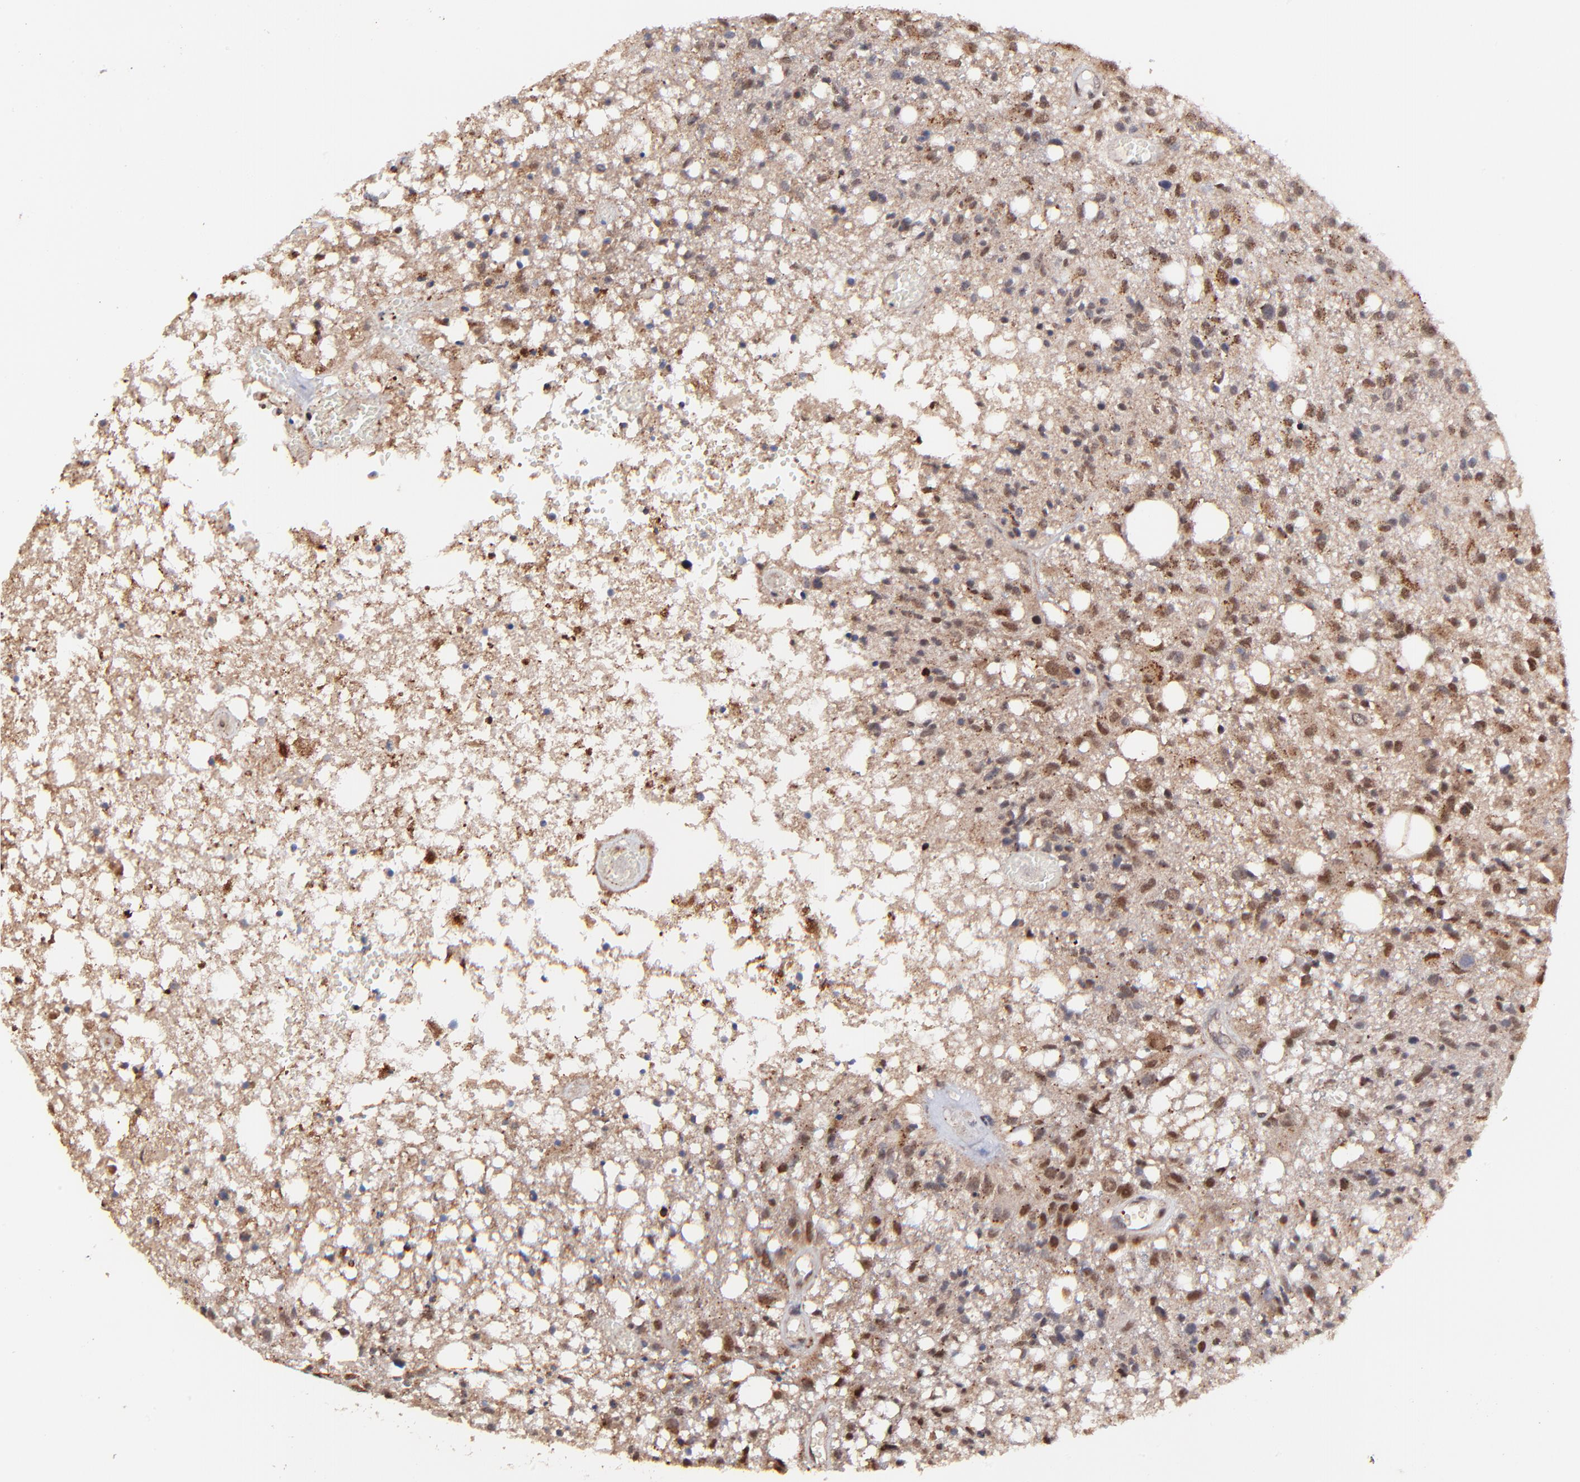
{"staining": {"intensity": "strong", "quantity": "25%-75%", "location": "cytoplasmic/membranous,nuclear"}, "tissue": "glioma", "cell_type": "Tumor cells", "image_type": "cancer", "snomed": [{"axis": "morphology", "description": "Glioma, malignant, High grade"}, {"axis": "topography", "description": "Cerebral cortex"}], "caption": "High-grade glioma (malignant) stained for a protein (brown) exhibits strong cytoplasmic/membranous and nuclear positive positivity in approximately 25%-75% of tumor cells.", "gene": "PSMA6", "patient": {"sex": "male", "age": 76}}